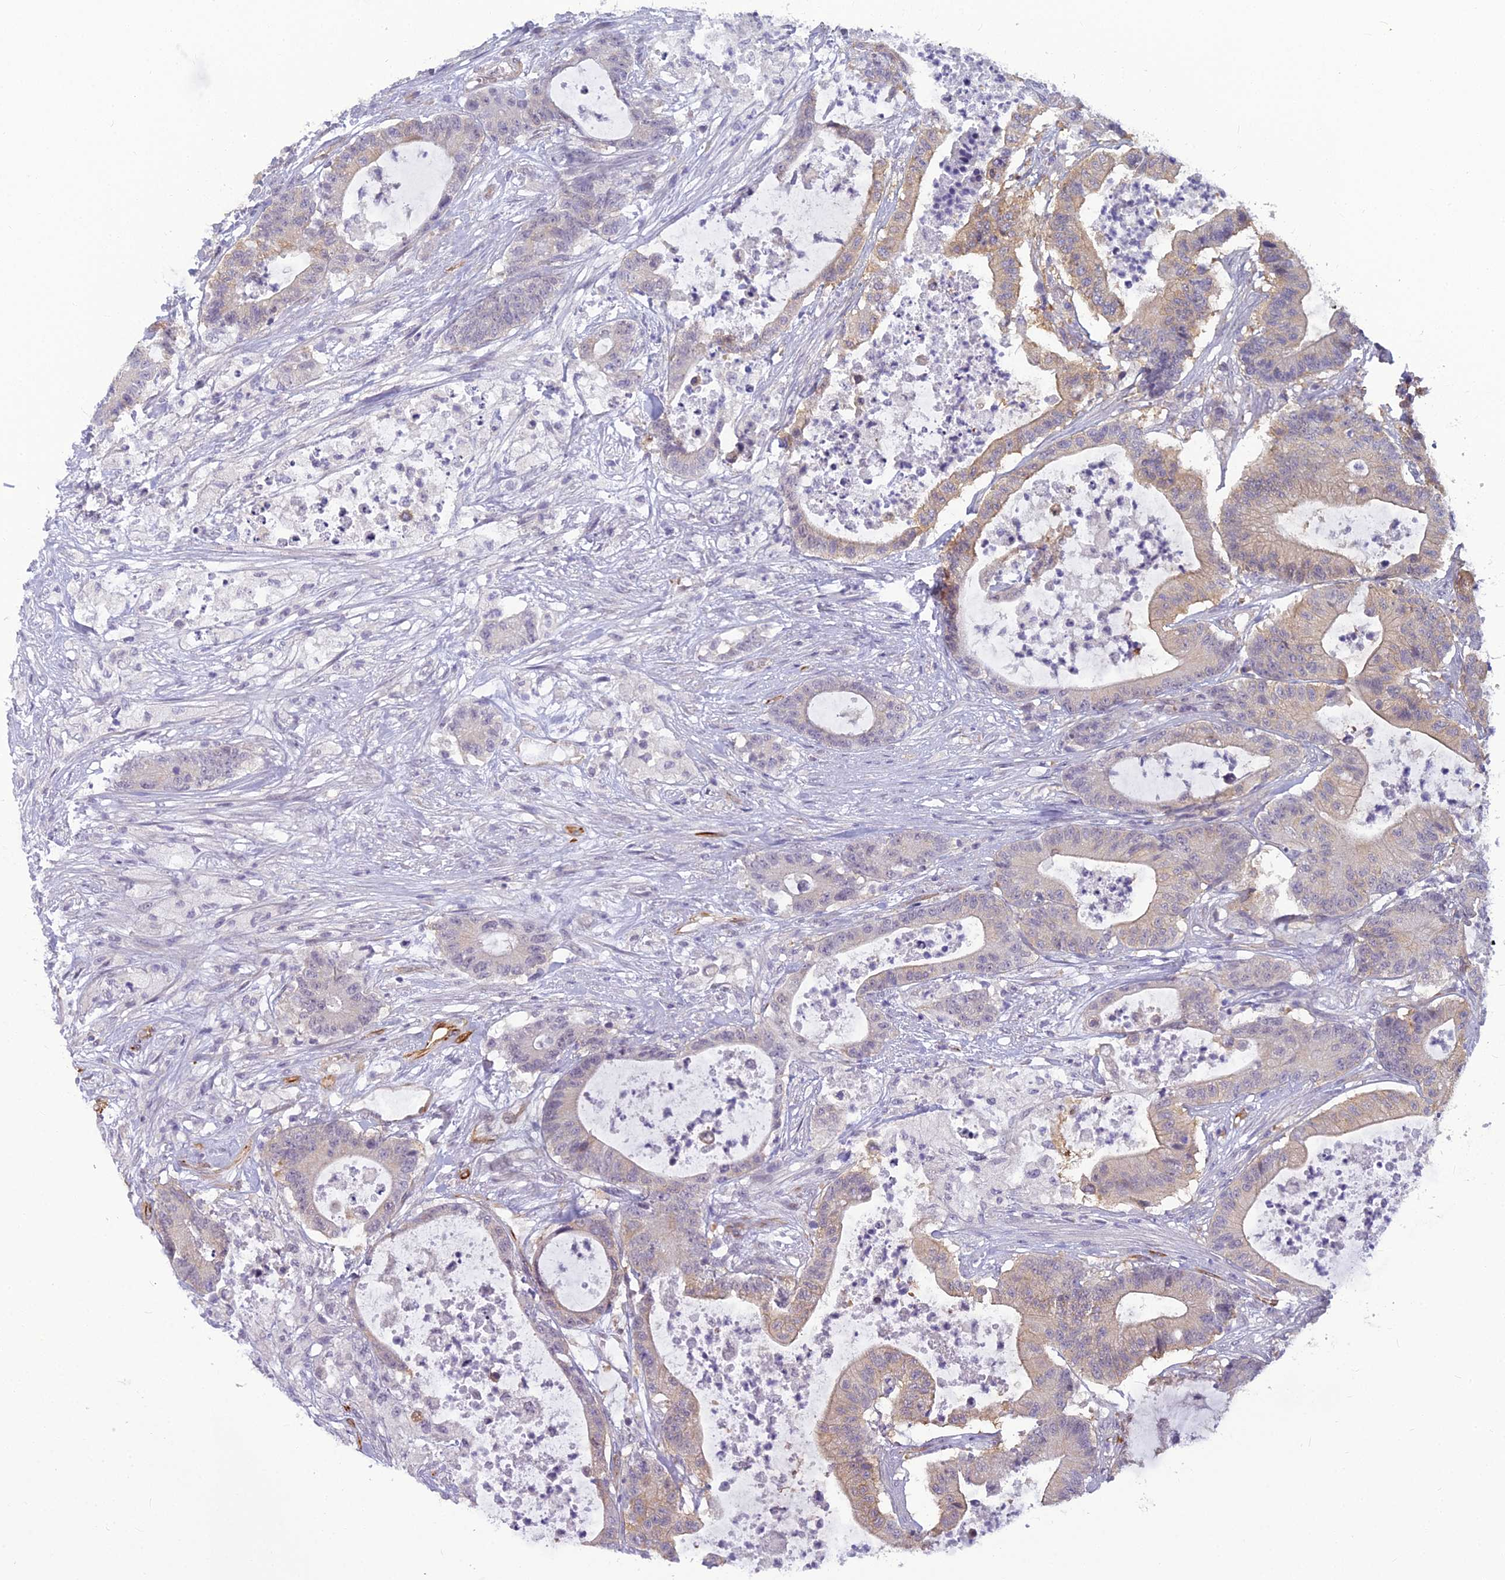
{"staining": {"intensity": "weak", "quantity": "25%-75%", "location": "cytoplasmic/membranous"}, "tissue": "colorectal cancer", "cell_type": "Tumor cells", "image_type": "cancer", "snomed": [{"axis": "morphology", "description": "Adenocarcinoma, NOS"}, {"axis": "topography", "description": "Colon"}], "caption": "The immunohistochemical stain highlights weak cytoplasmic/membranous staining in tumor cells of adenocarcinoma (colorectal) tissue.", "gene": "RGL3", "patient": {"sex": "female", "age": 84}}